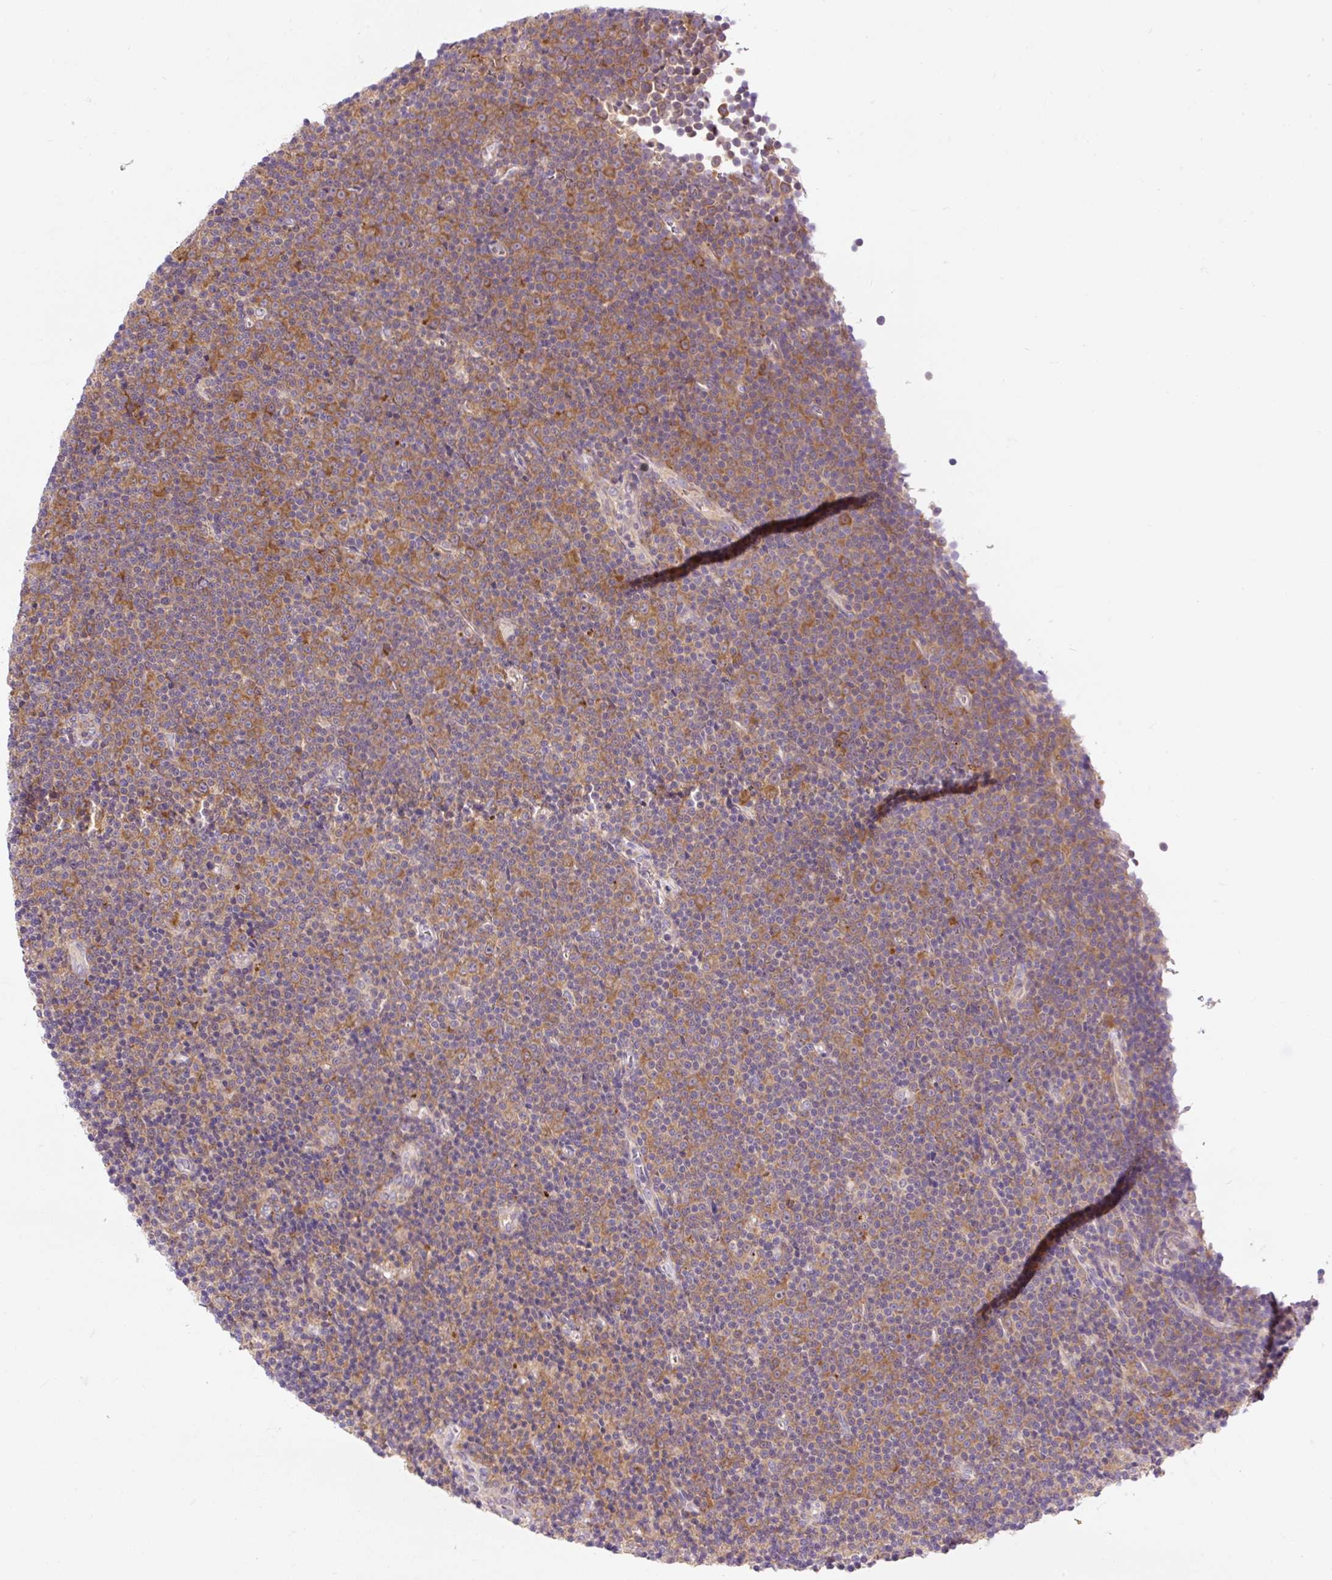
{"staining": {"intensity": "moderate", "quantity": ">75%", "location": "cytoplasmic/membranous"}, "tissue": "lymphoma", "cell_type": "Tumor cells", "image_type": "cancer", "snomed": [{"axis": "morphology", "description": "Malignant lymphoma, non-Hodgkin's type, Low grade"}, {"axis": "topography", "description": "Lymph node"}], "caption": "Protein positivity by immunohistochemistry shows moderate cytoplasmic/membranous staining in approximately >75% of tumor cells in malignant lymphoma, non-Hodgkin's type (low-grade).", "gene": "GPR45", "patient": {"sex": "female", "age": 67}}